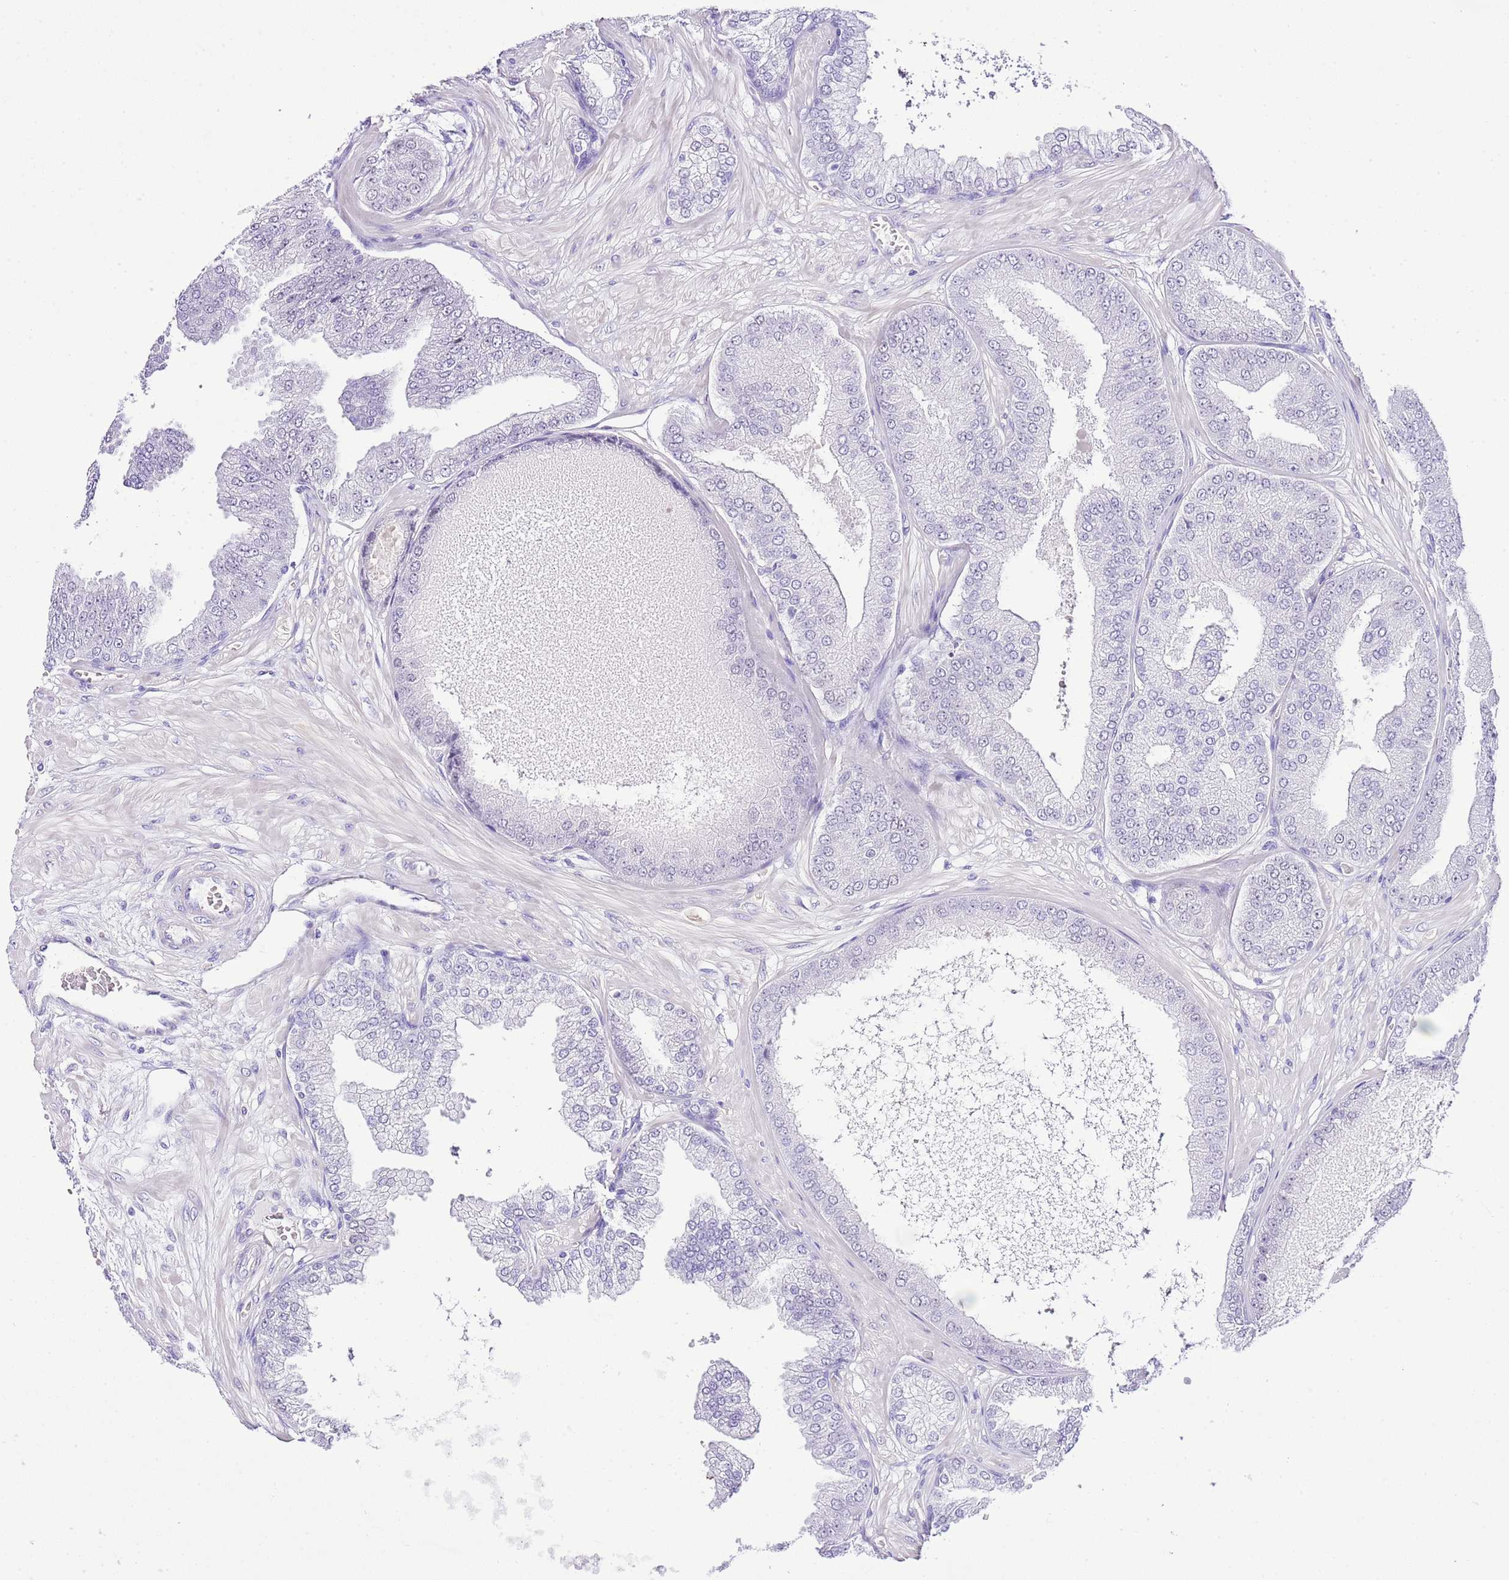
{"staining": {"intensity": "negative", "quantity": "none", "location": "none"}, "tissue": "prostate cancer", "cell_type": "Tumor cells", "image_type": "cancer", "snomed": [{"axis": "morphology", "description": "Adenocarcinoma, Low grade"}, {"axis": "topography", "description": "Prostate"}], "caption": "Micrograph shows no protein staining in tumor cells of prostate adenocarcinoma (low-grade) tissue. (DAB (3,3'-diaminobenzidine) immunohistochemistry (IHC) with hematoxylin counter stain).", "gene": "BHLHA15", "patient": {"sex": "male", "age": 55}}